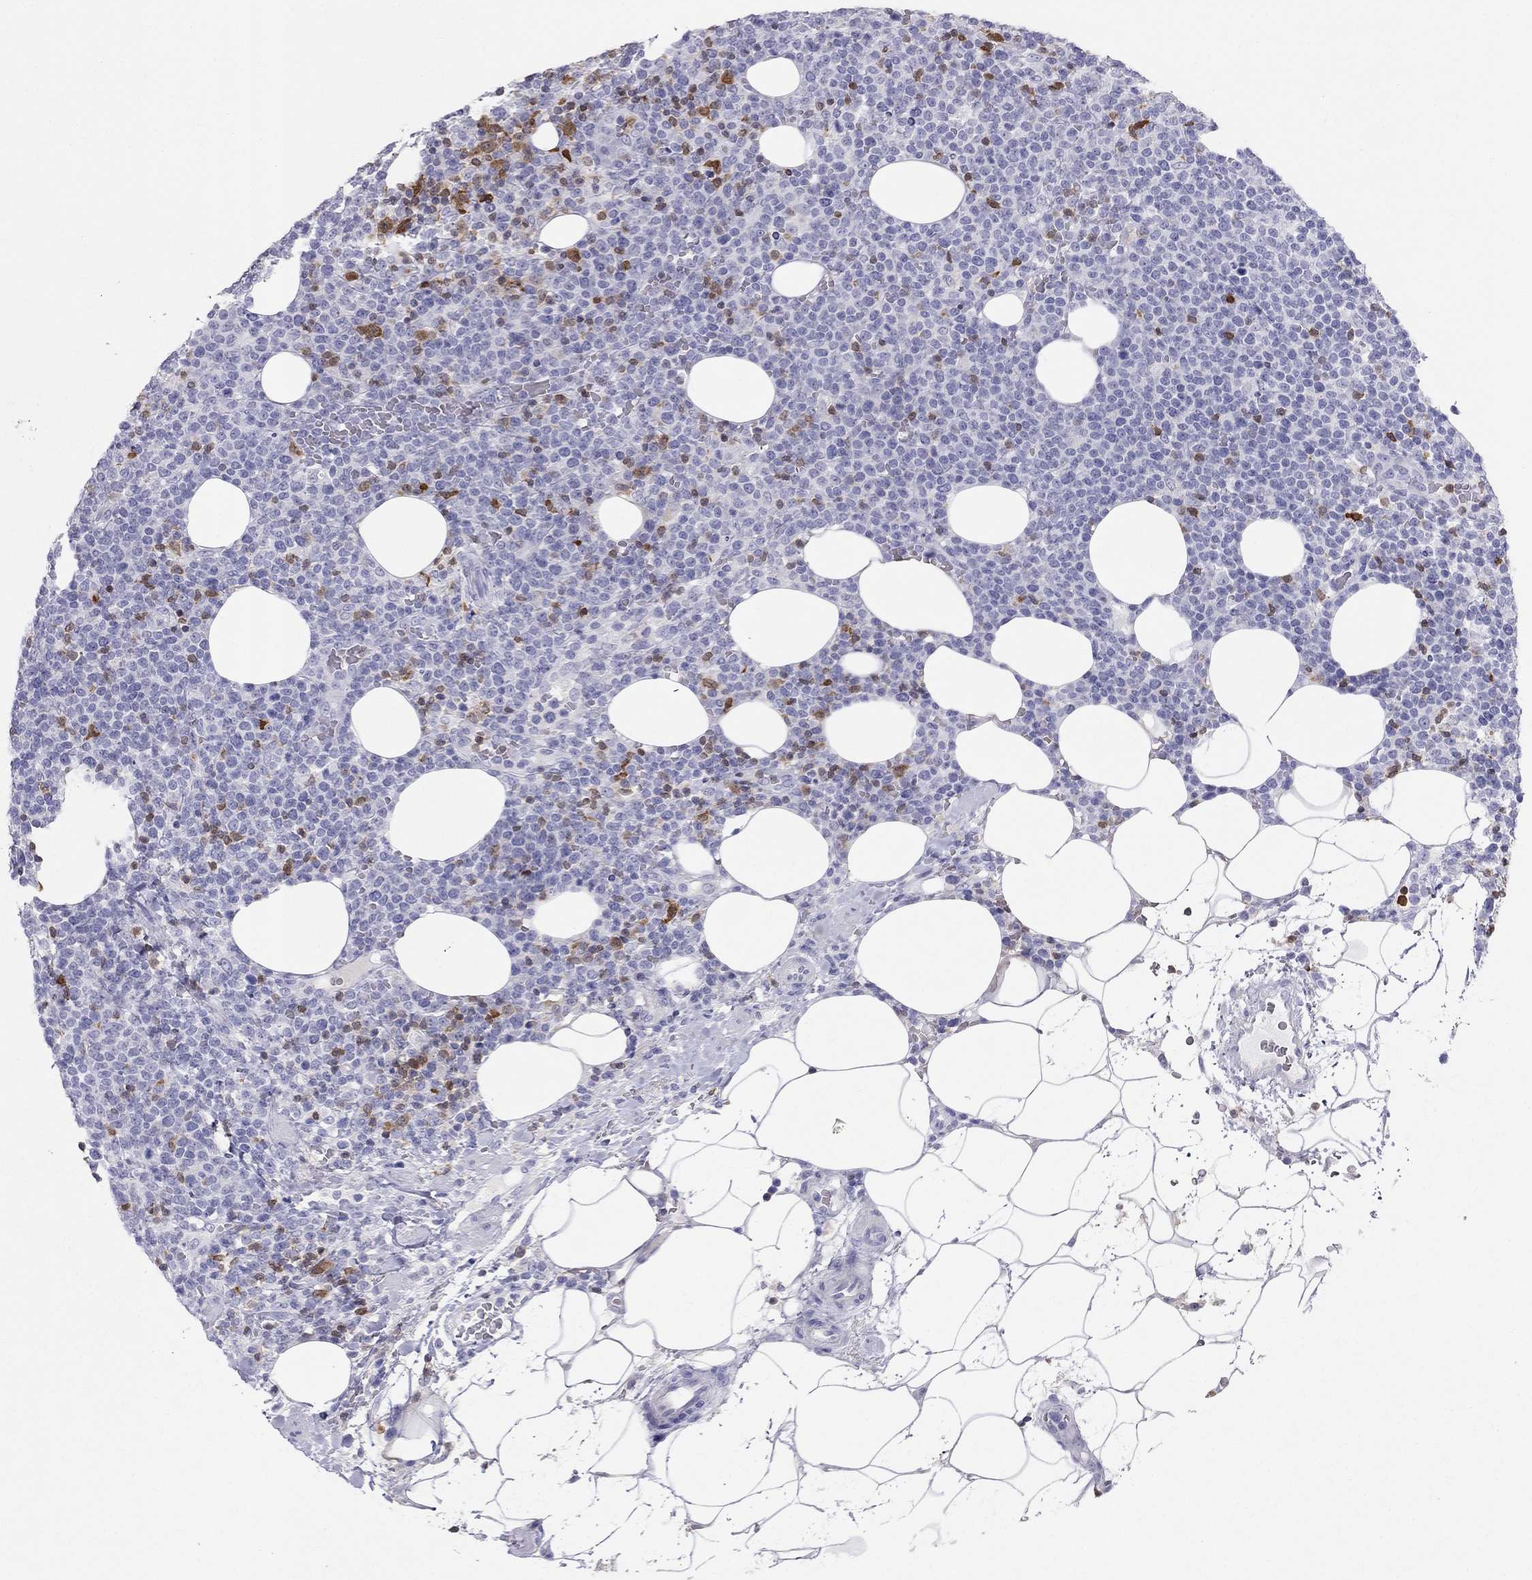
{"staining": {"intensity": "negative", "quantity": "none", "location": "none"}, "tissue": "lymphoma", "cell_type": "Tumor cells", "image_type": "cancer", "snomed": [{"axis": "morphology", "description": "Malignant lymphoma, non-Hodgkin's type, High grade"}, {"axis": "topography", "description": "Lymph node"}], "caption": "Immunohistochemistry (IHC) image of human lymphoma stained for a protein (brown), which demonstrates no positivity in tumor cells.", "gene": "SH2D2A", "patient": {"sex": "male", "age": 61}}